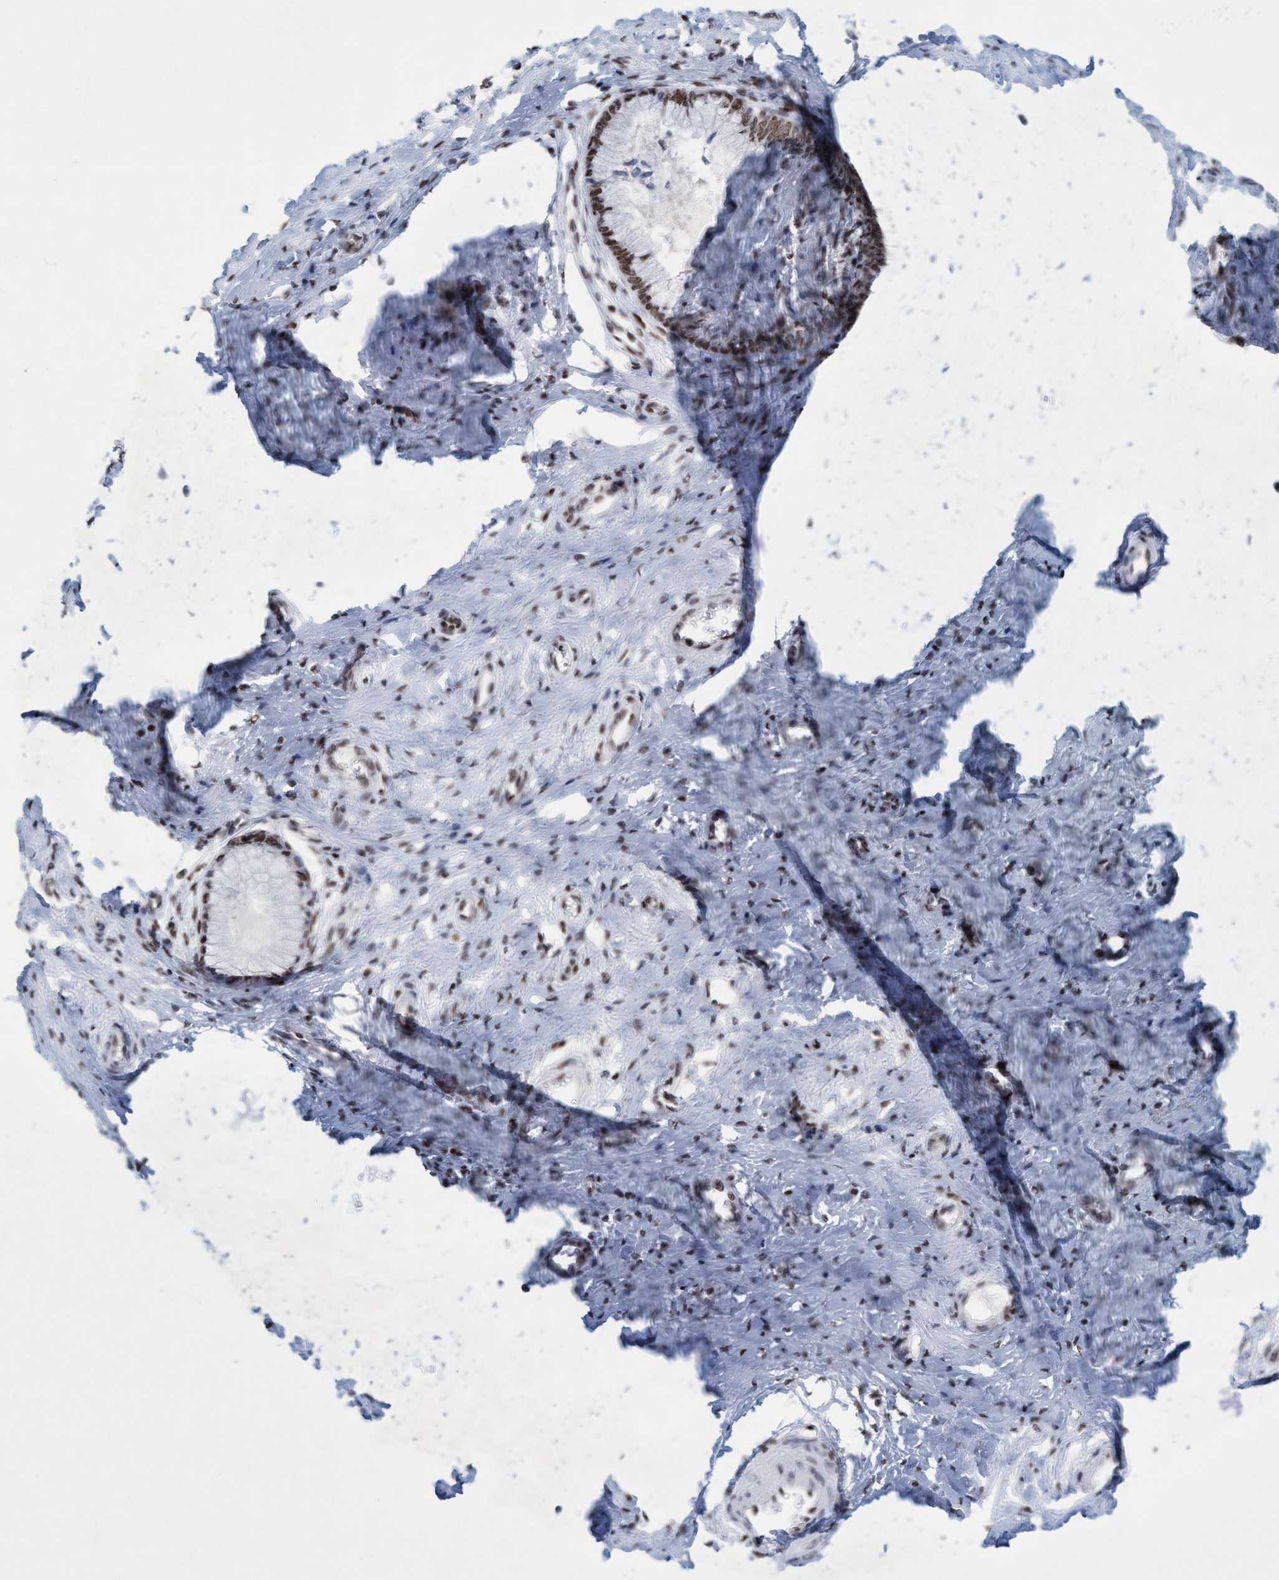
{"staining": {"intensity": "moderate", "quantity": ">75%", "location": "nuclear"}, "tissue": "cervix", "cell_type": "Glandular cells", "image_type": "normal", "snomed": [{"axis": "morphology", "description": "Normal tissue, NOS"}, {"axis": "topography", "description": "Cervix"}], "caption": "Approximately >75% of glandular cells in normal human cervix show moderate nuclear protein positivity as visualized by brown immunohistochemical staining.", "gene": "GLRX2", "patient": {"sex": "female", "age": 55}}